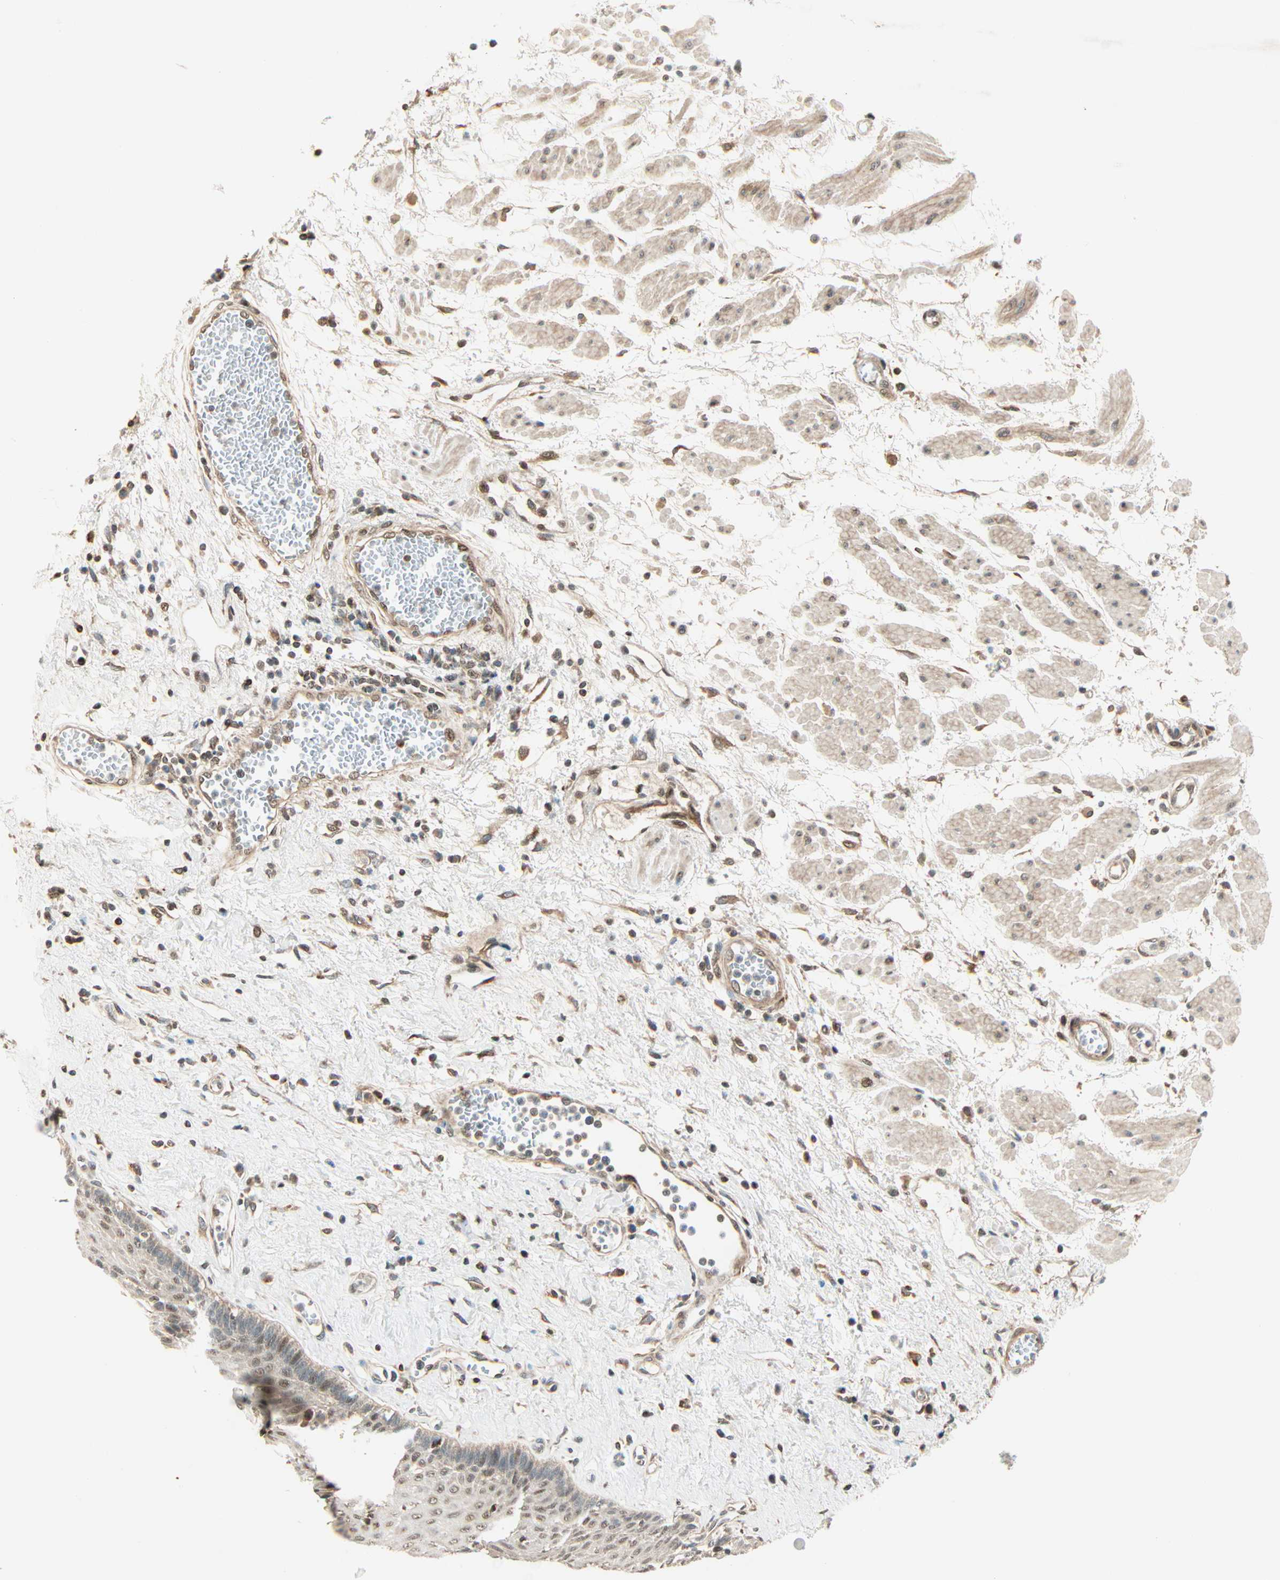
{"staining": {"intensity": "moderate", "quantity": ">75%", "location": "cytoplasmic/membranous,nuclear"}, "tissue": "esophagus", "cell_type": "Squamous epithelial cells", "image_type": "normal", "snomed": [{"axis": "morphology", "description": "Normal tissue, NOS"}, {"axis": "morphology", "description": "Squamous cell carcinoma, NOS"}, {"axis": "topography", "description": "Esophagus"}], "caption": "The immunohistochemical stain labels moderate cytoplasmic/membranous,nuclear expression in squamous epithelial cells of benign esophagus.", "gene": "PNPLA6", "patient": {"sex": "male", "age": 65}}